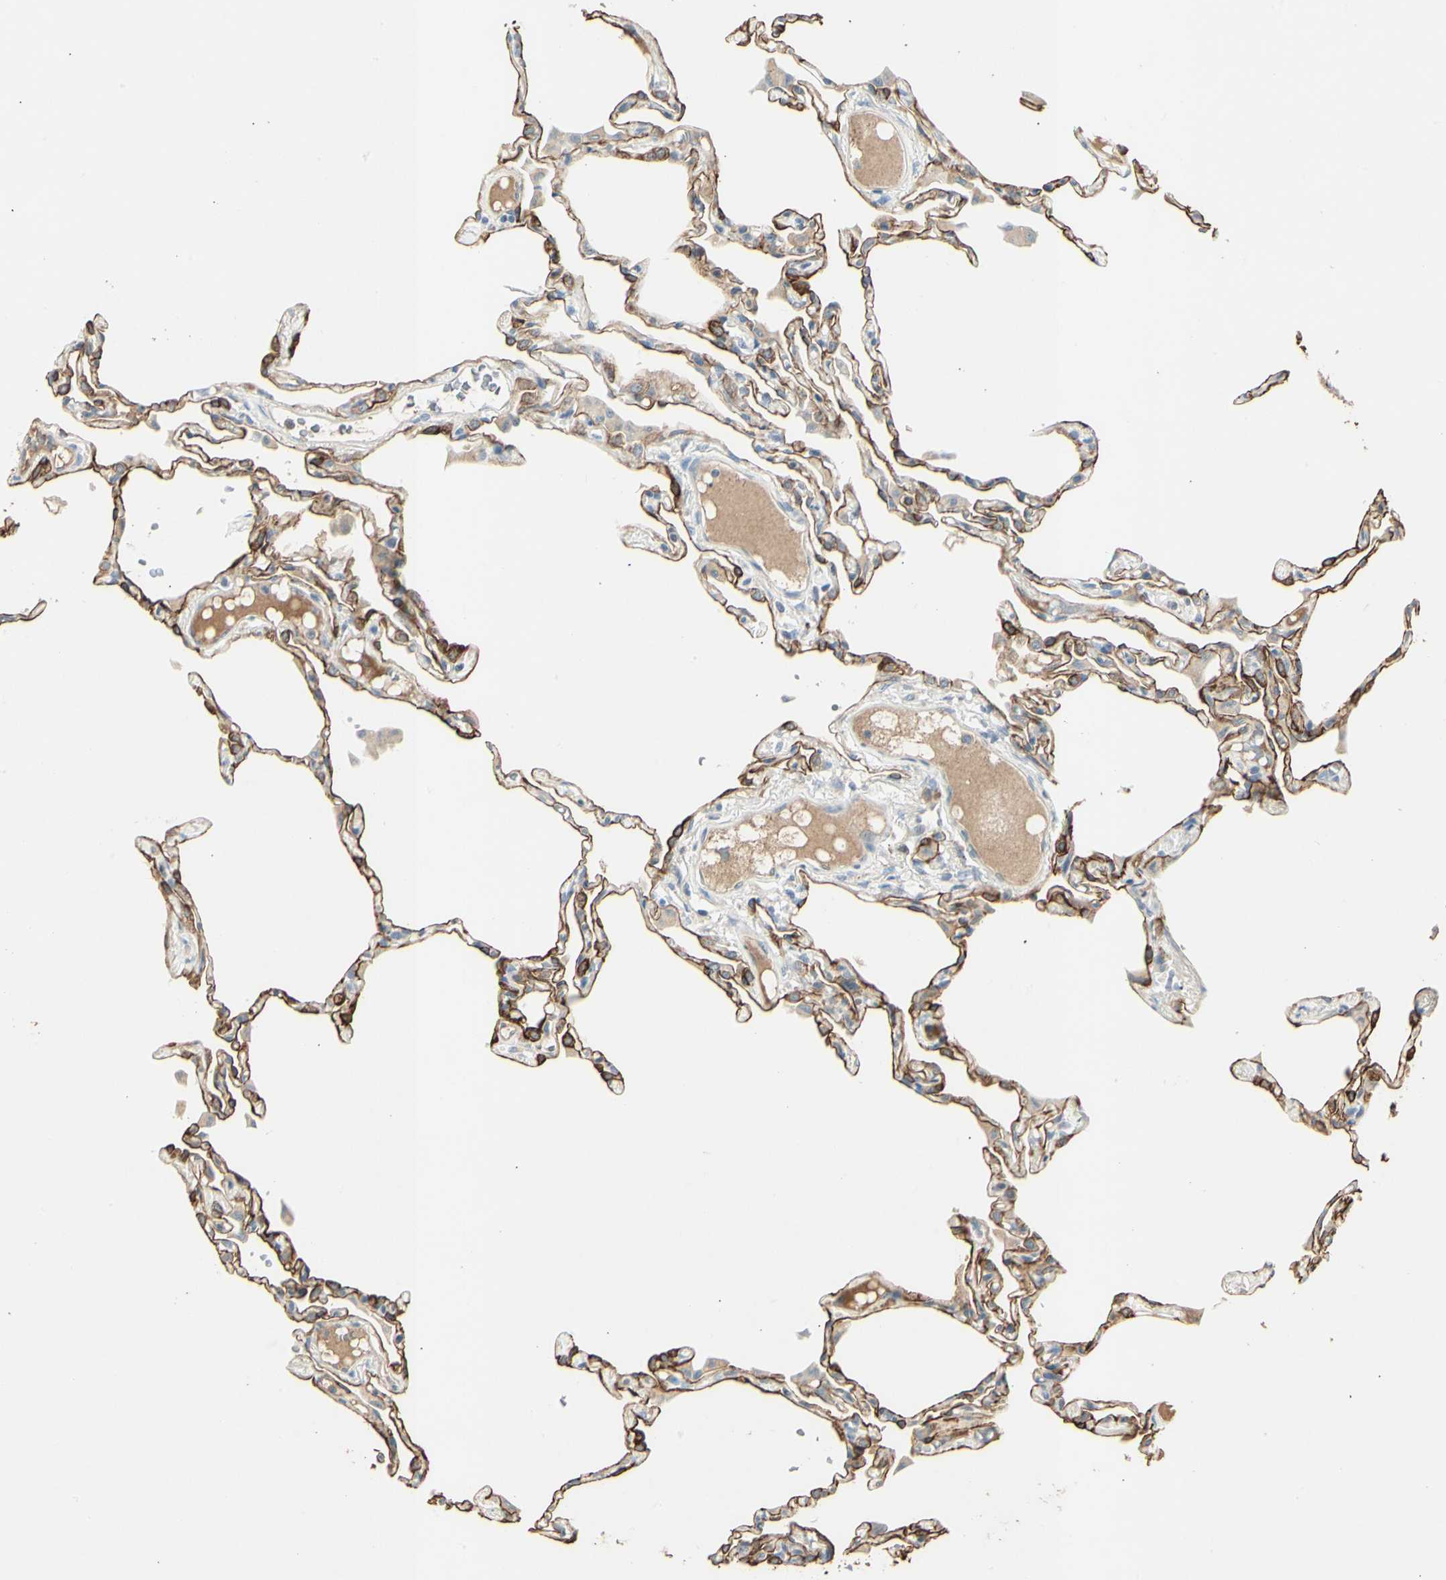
{"staining": {"intensity": "moderate", "quantity": "25%-75%", "location": "cytoplasmic/membranous"}, "tissue": "lung", "cell_type": "Alveolar cells", "image_type": "normal", "snomed": [{"axis": "morphology", "description": "Normal tissue, NOS"}, {"axis": "topography", "description": "Lung"}], "caption": "Unremarkable lung displays moderate cytoplasmic/membranous positivity in approximately 25%-75% of alveolar cells (DAB IHC with brightfield microscopy, high magnification)..", "gene": "SKIL", "patient": {"sex": "female", "age": 49}}